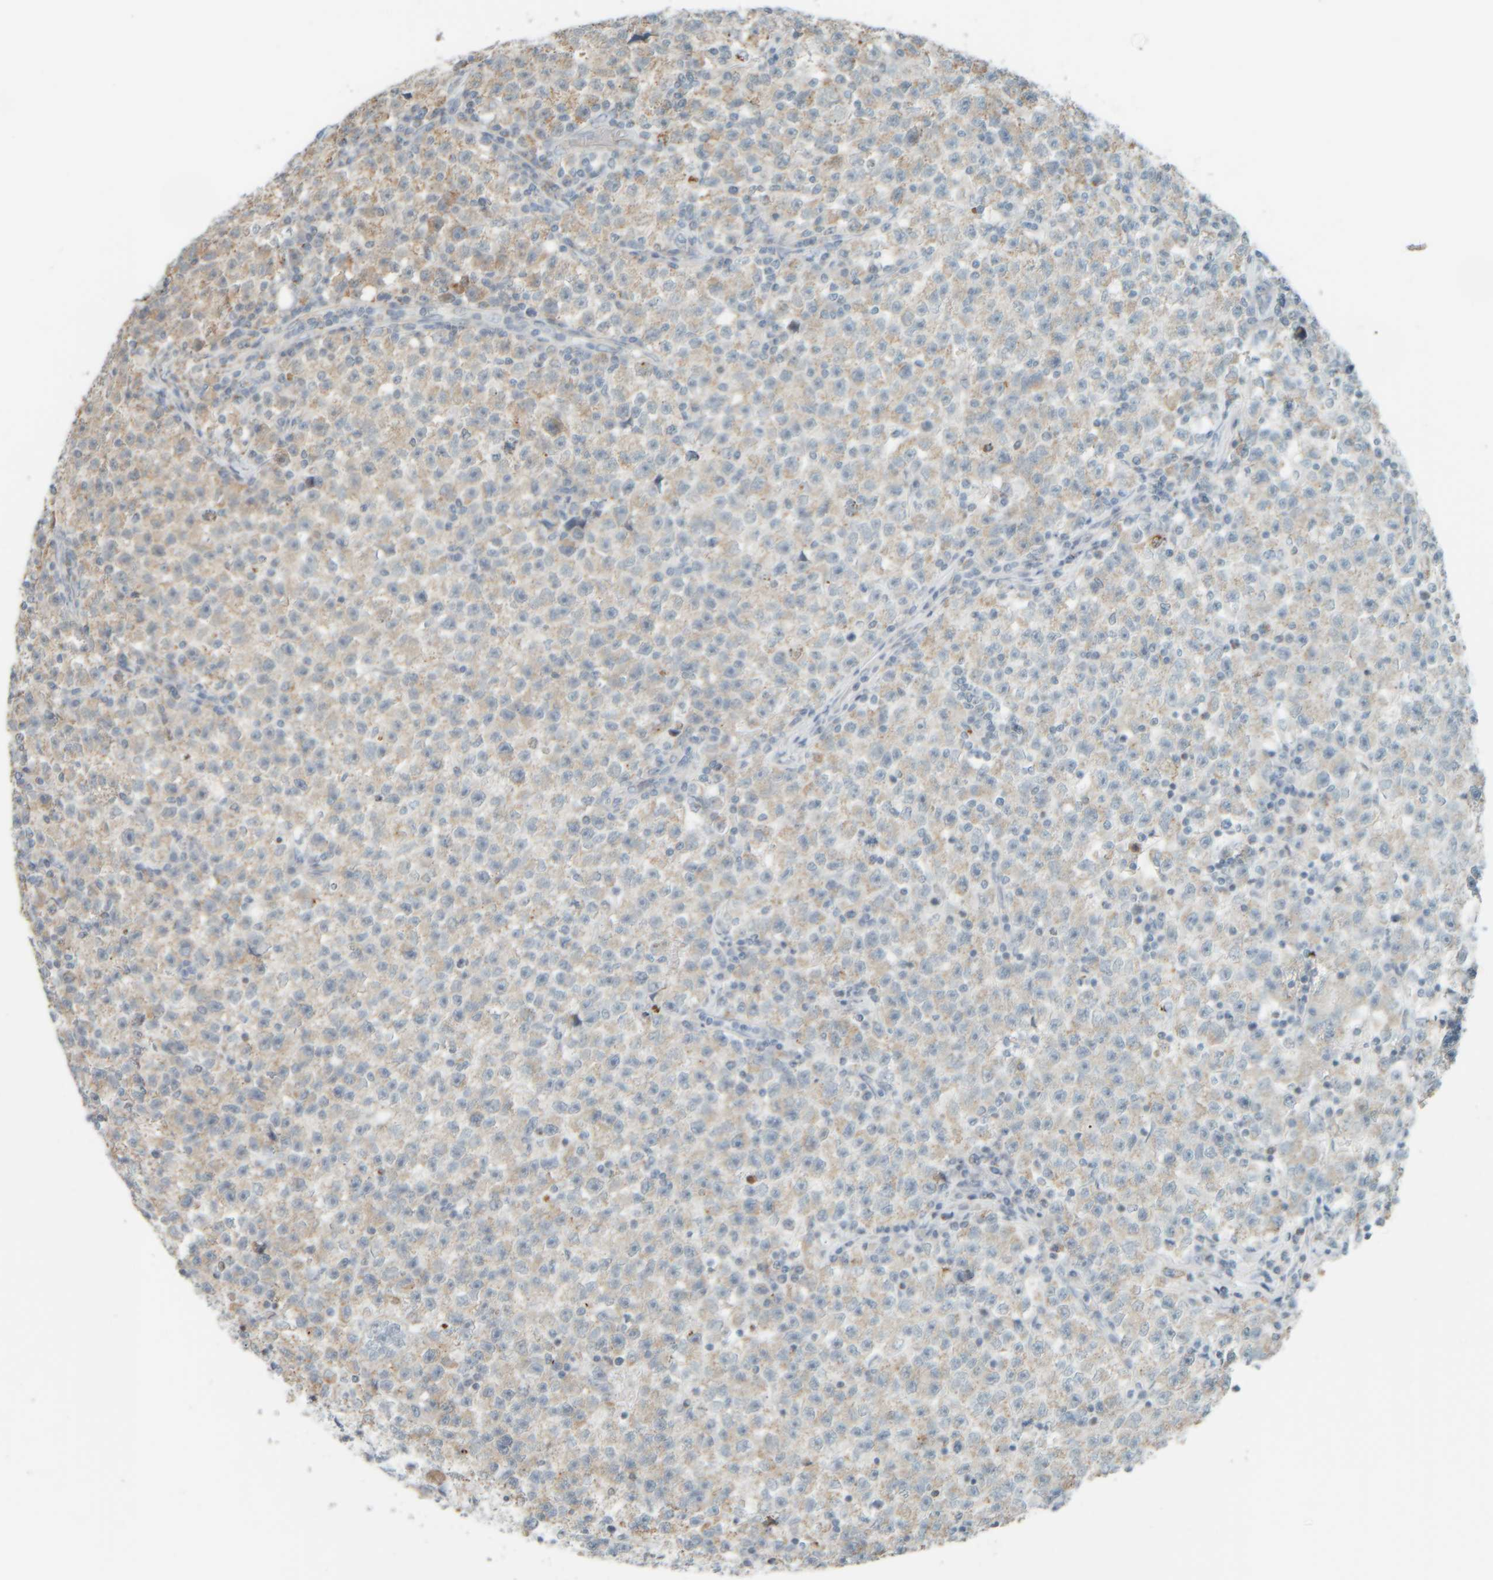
{"staining": {"intensity": "weak", "quantity": "25%-75%", "location": "cytoplasmic/membranous"}, "tissue": "testis cancer", "cell_type": "Tumor cells", "image_type": "cancer", "snomed": [{"axis": "morphology", "description": "Seminoma, NOS"}, {"axis": "topography", "description": "Testis"}], "caption": "Testis cancer (seminoma) was stained to show a protein in brown. There is low levels of weak cytoplasmic/membranous positivity in about 25%-75% of tumor cells.", "gene": "PTGES3L-AARSD1", "patient": {"sex": "male", "age": 22}}